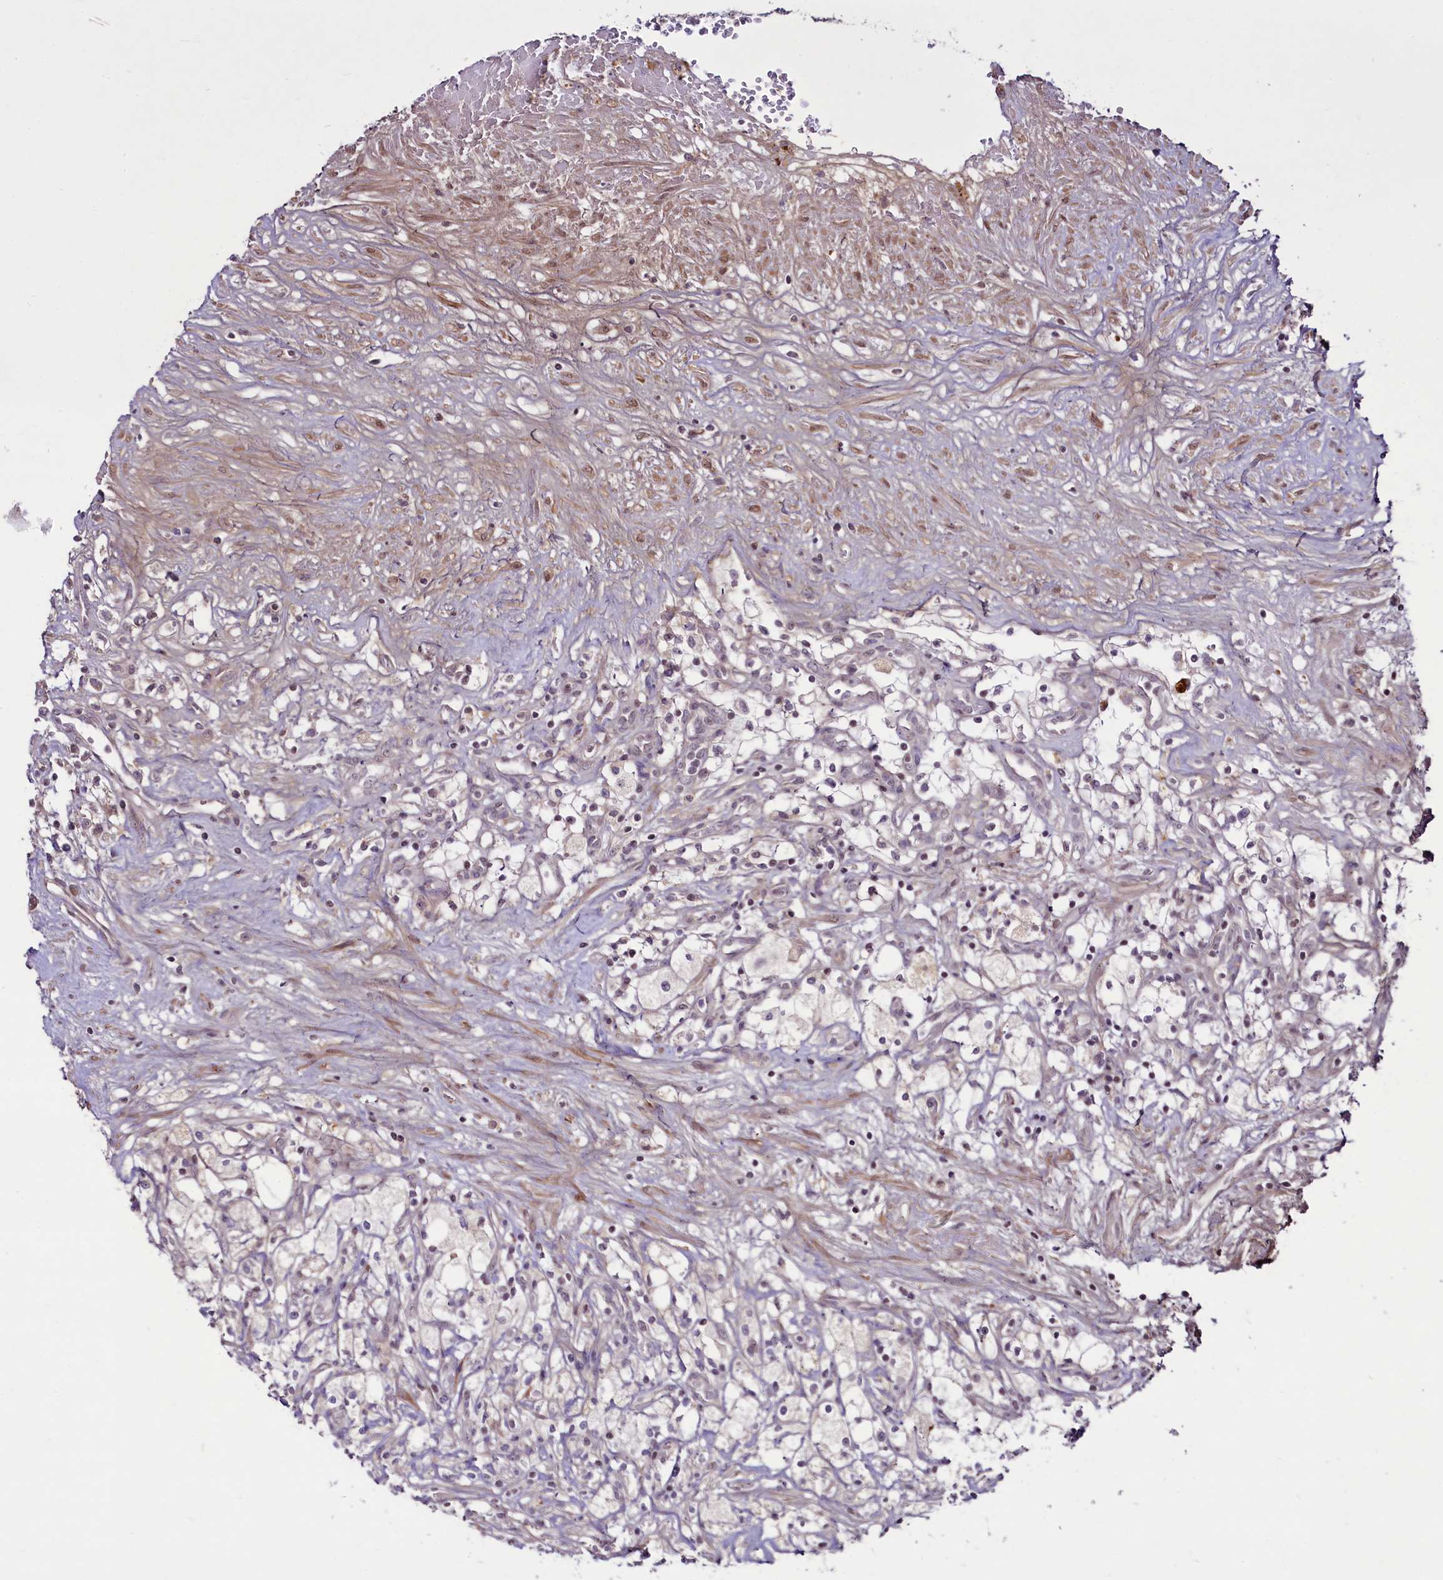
{"staining": {"intensity": "negative", "quantity": "none", "location": "none"}, "tissue": "renal cancer", "cell_type": "Tumor cells", "image_type": "cancer", "snomed": [{"axis": "morphology", "description": "Adenocarcinoma, NOS"}, {"axis": "topography", "description": "Kidney"}], "caption": "Immunohistochemical staining of adenocarcinoma (renal) displays no significant expression in tumor cells. (DAB (3,3'-diaminobenzidine) immunohistochemistry, high magnification).", "gene": "RSBN1", "patient": {"sex": "male", "age": 59}}